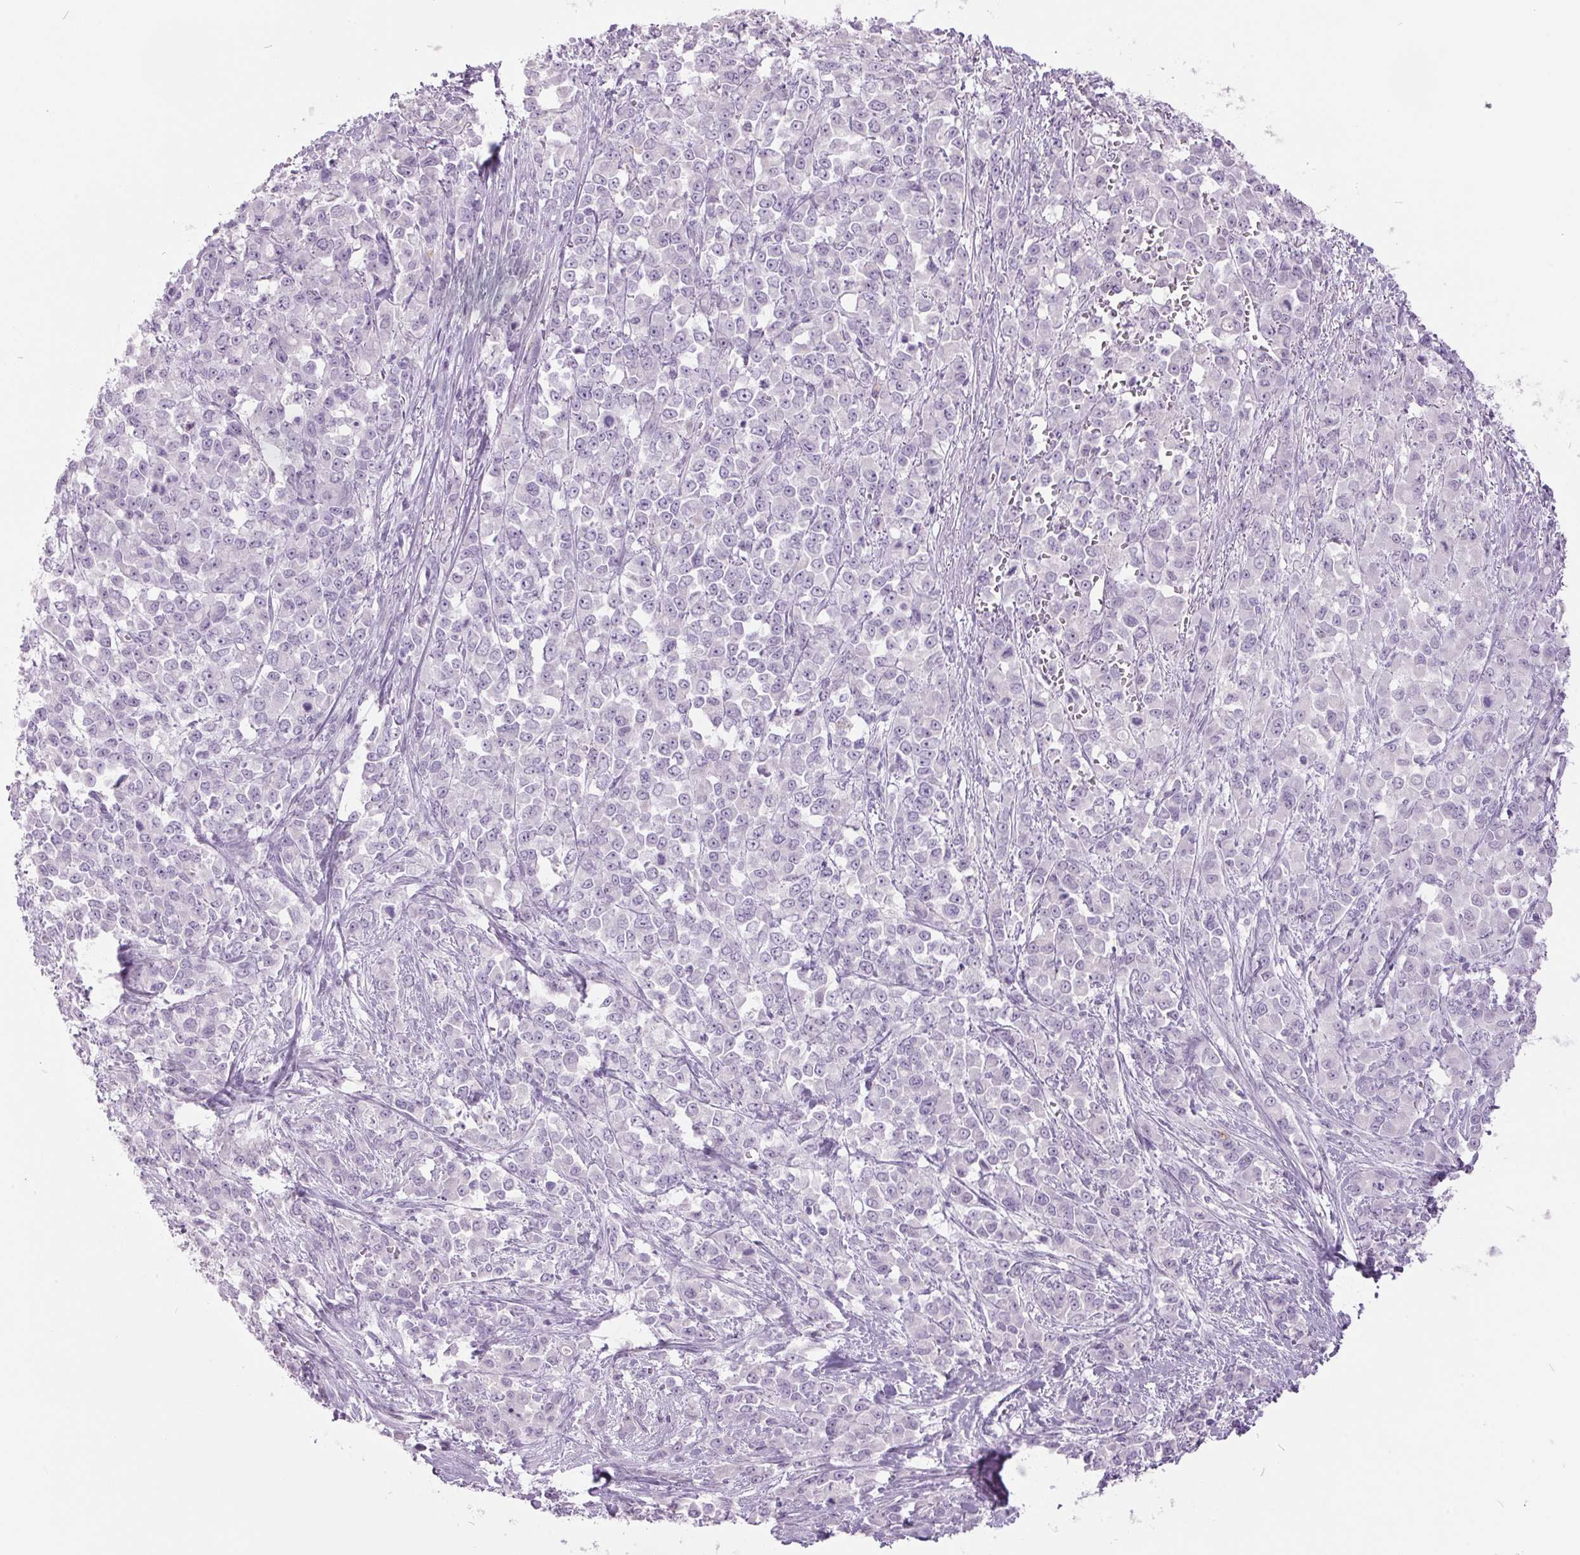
{"staining": {"intensity": "negative", "quantity": "none", "location": "none"}, "tissue": "stomach cancer", "cell_type": "Tumor cells", "image_type": "cancer", "snomed": [{"axis": "morphology", "description": "Adenocarcinoma, NOS"}, {"axis": "topography", "description": "Stomach"}], "caption": "The IHC histopathology image has no significant expression in tumor cells of stomach adenocarcinoma tissue.", "gene": "ODAD2", "patient": {"sex": "female", "age": 76}}